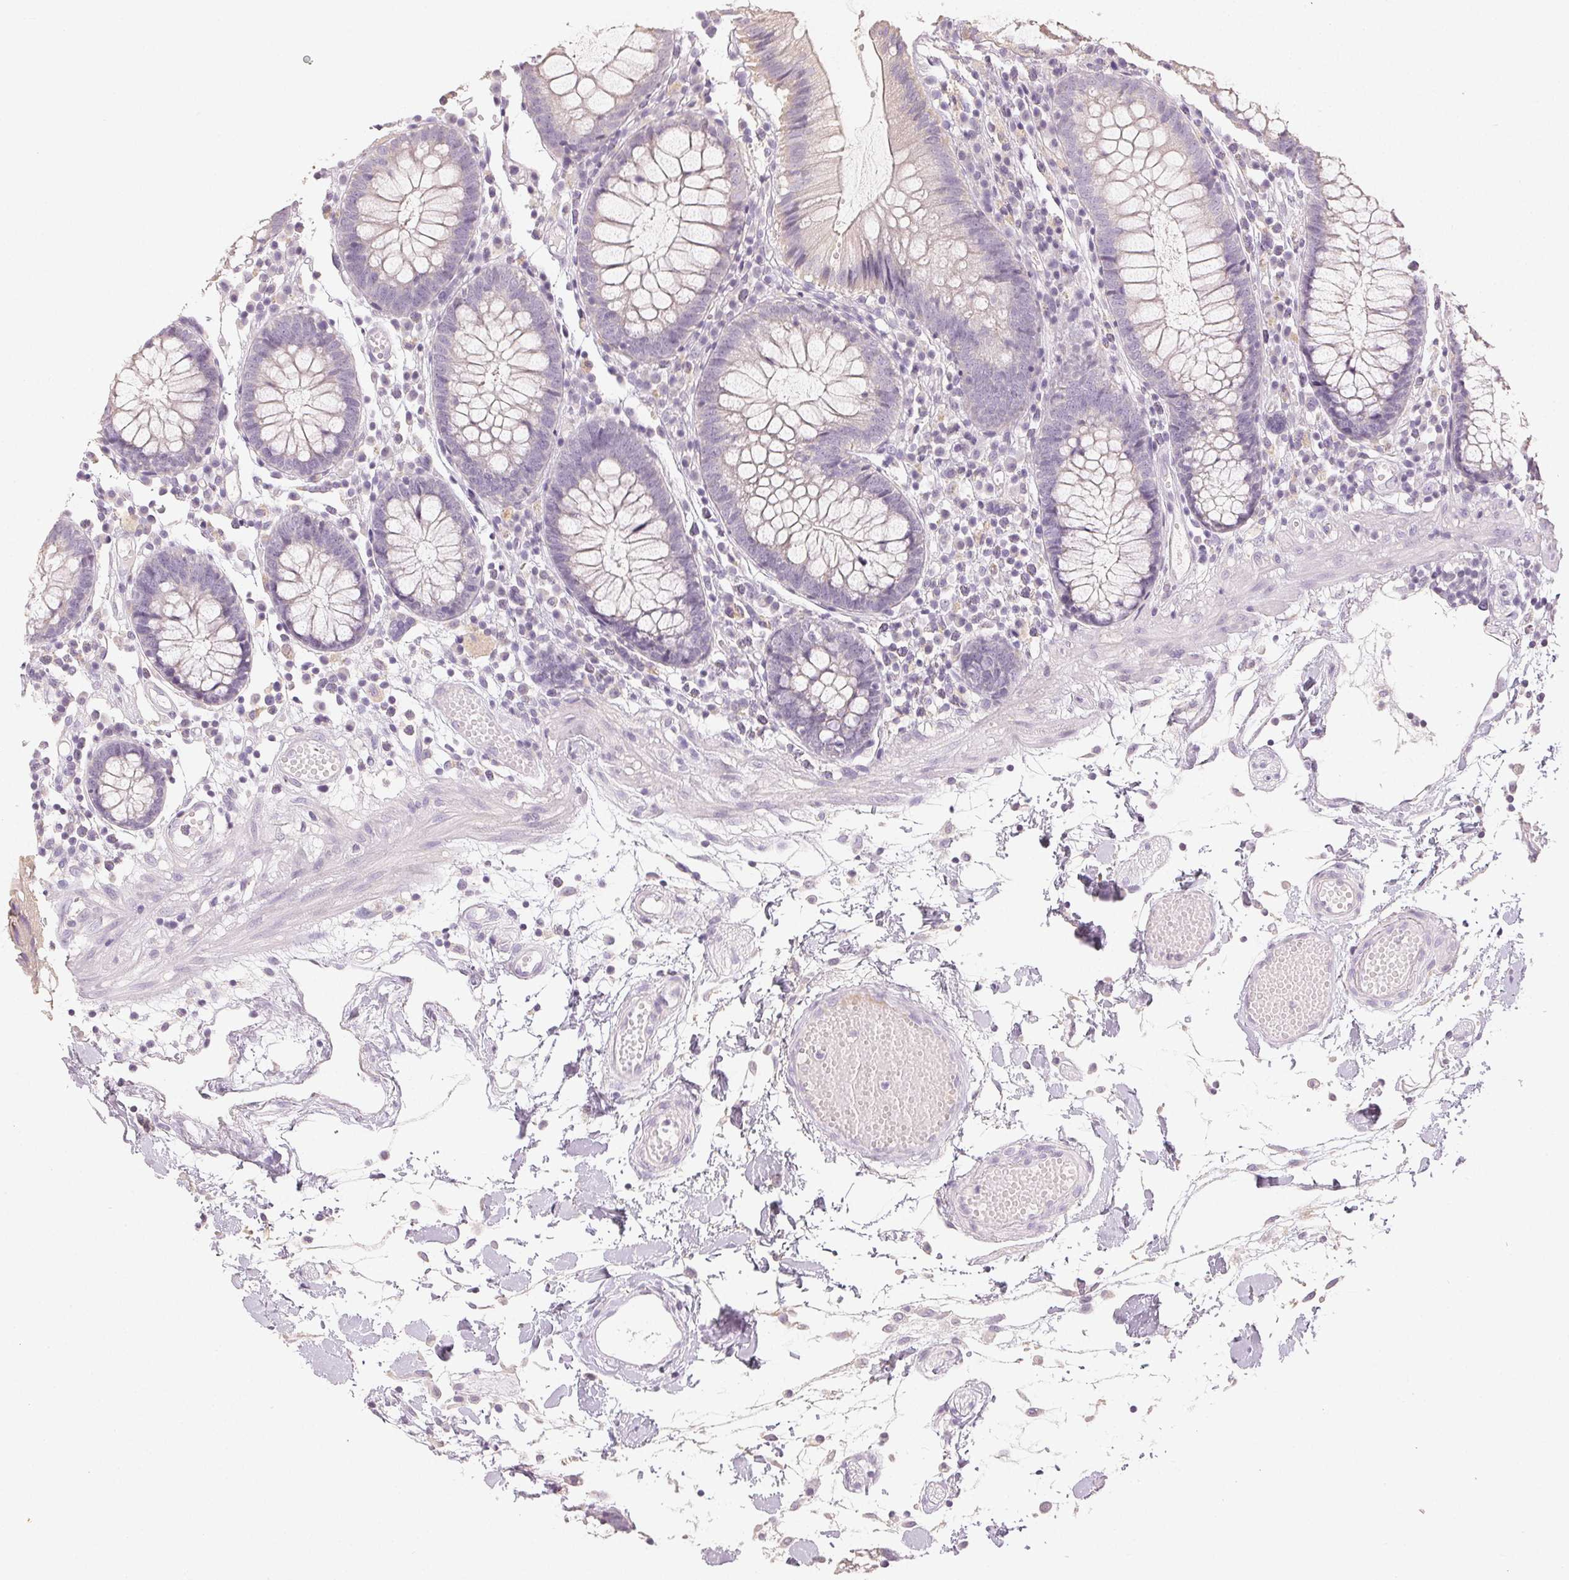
{"staining": {"intensity": "negative", "quantity": "none", "location": "none"}, "tissue": "colon", "cell_type": "Endothelial cells", "image_type": "normal", "snomed": [{"axis": "morphology", "description": "Normal tissue, NOS"}, {"axis": "morphology", "description": "Adenocarcinoma, NOS"}, {"axis": "topography", "description": "Colon"}], "caption": "Endothelial cells are negative for protein expression in benign human colon. (DAB (3,3'-diaminobenzidine) immunohistochemistry (IHC) with hematoxylin counter stain).", "gene": "LVRN", "patient": {"sex": "male", "age": 83}}